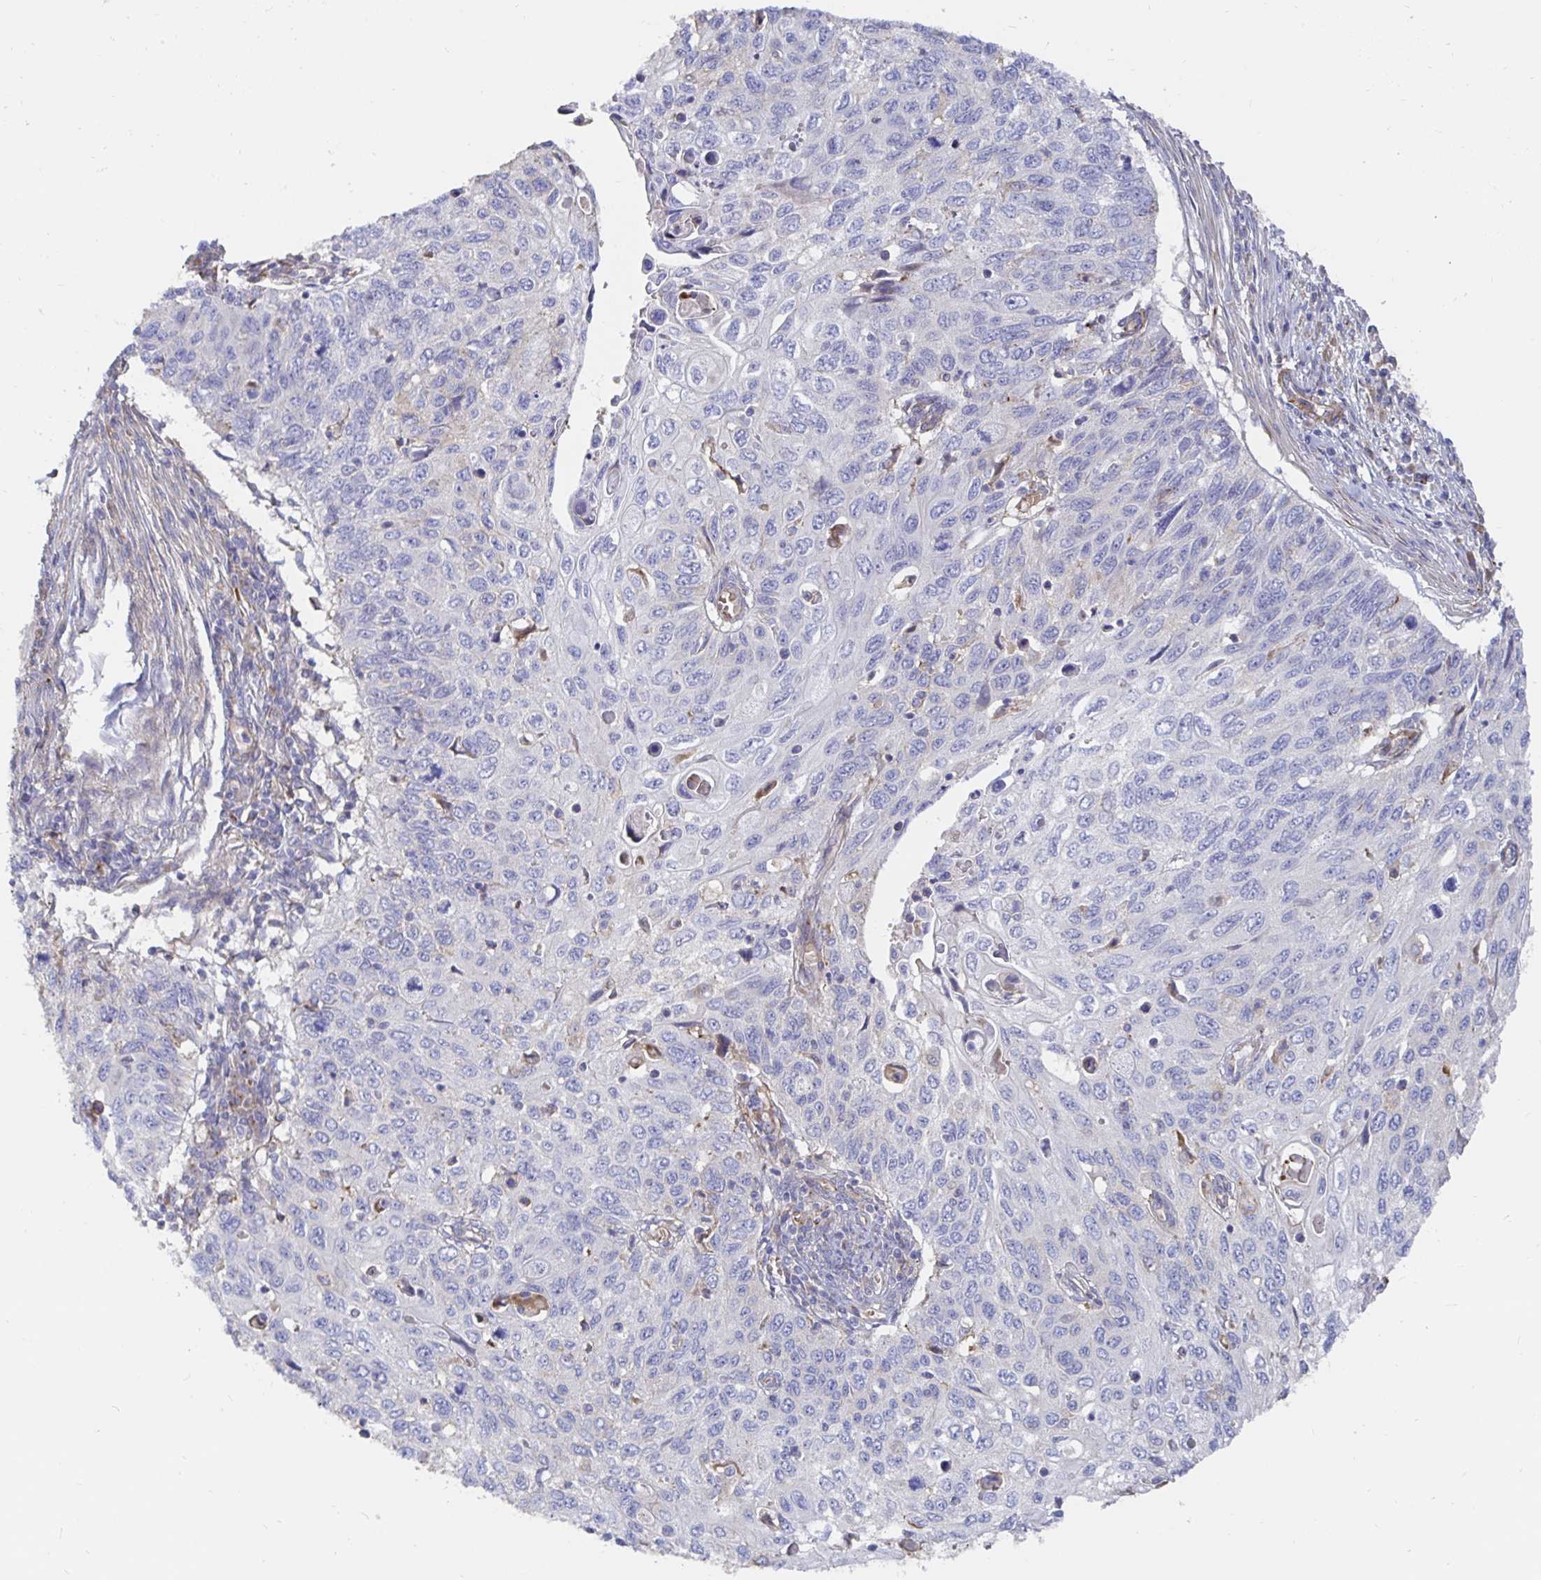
{"staining": {"intensity": "negative", "quantity": "none", "location": "none"}, "tissue": "cervical cancer", "cell_type": "Tumor cells", "image_type": "cancer", "snomed": [{"axis": "morphology", "description": "Squamous cell carcinoma, NOS"}, {"axis": "topography", "description": "Cervix"}], "caption": "Immunohistochemistry photomicrograph of neoplastic tissue: human squamous cell carcinoma (cervical) stained with DAB (3,3'-diaminobenzidine) demonstrates no significant protein staining in tumor cells.", "gene": "KCTD19", "patient": {"sex": "female", "age": 70}}